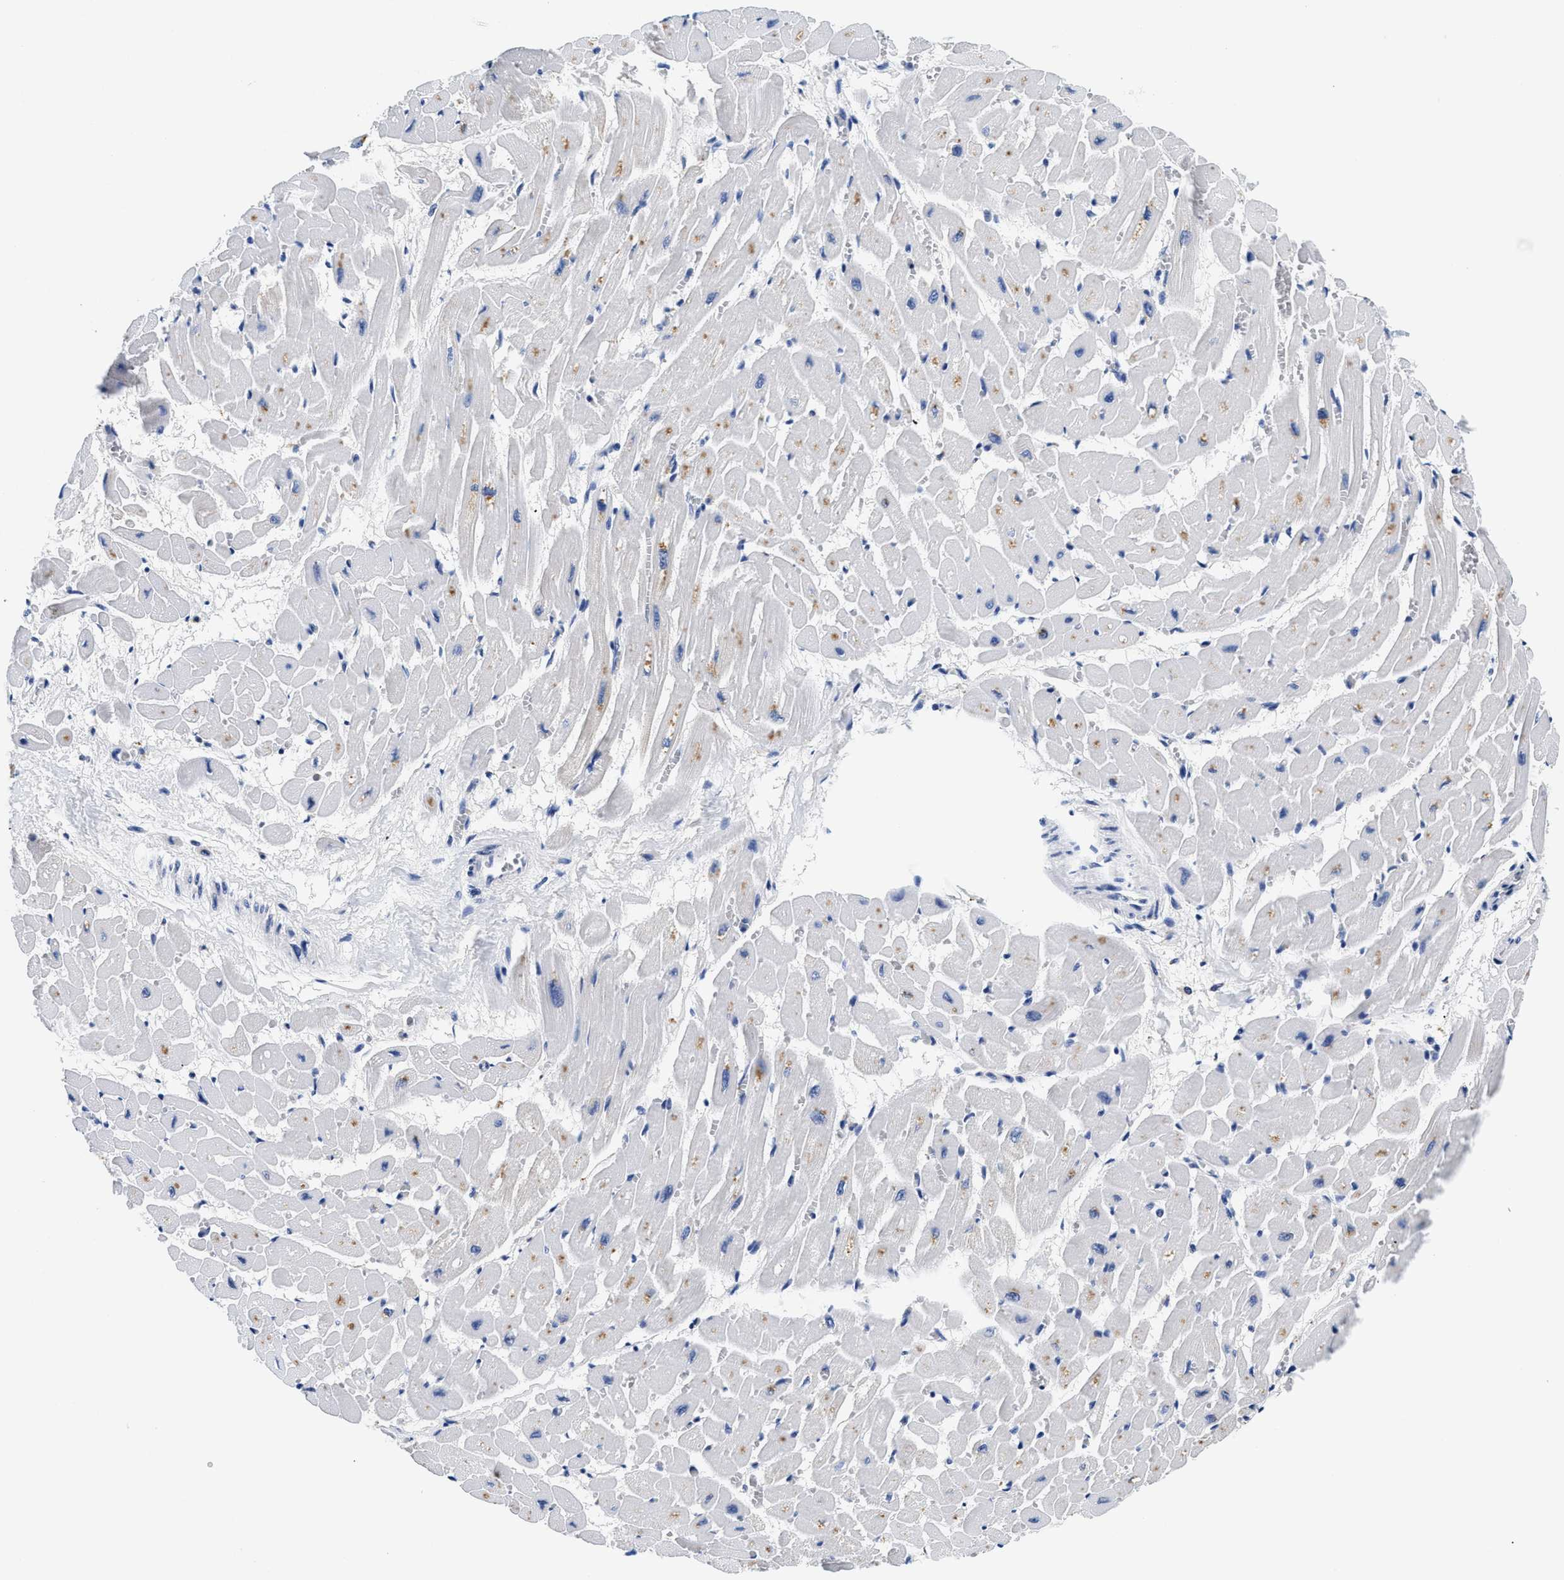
{"staining": {"intensity": "moderate", "quantity": "<25%", "location": "cytoplasmic/membranous"}, "tissue": "heart muscle", "cell_type": "Cardiomyocytes", "image_type": "normal", "snomed": [{"axis": "morphology", "description": "Normal tissue, NOS"}, {"axis": "topography", "description": "Heart"}], "caption": "An immunohistochemistry micrograph of unremarkable tissue is shown. Protein staining in brown shows moderate cytoplasmic/membranous positivity in heart muscle within cardiomyocytes. Using DAB (brown) and hematoxylin (blue) stains, captured at high magnification using brightfield microscopy.", "gene": "MEA1", "patient": {"sex": "male", "age": 45}}